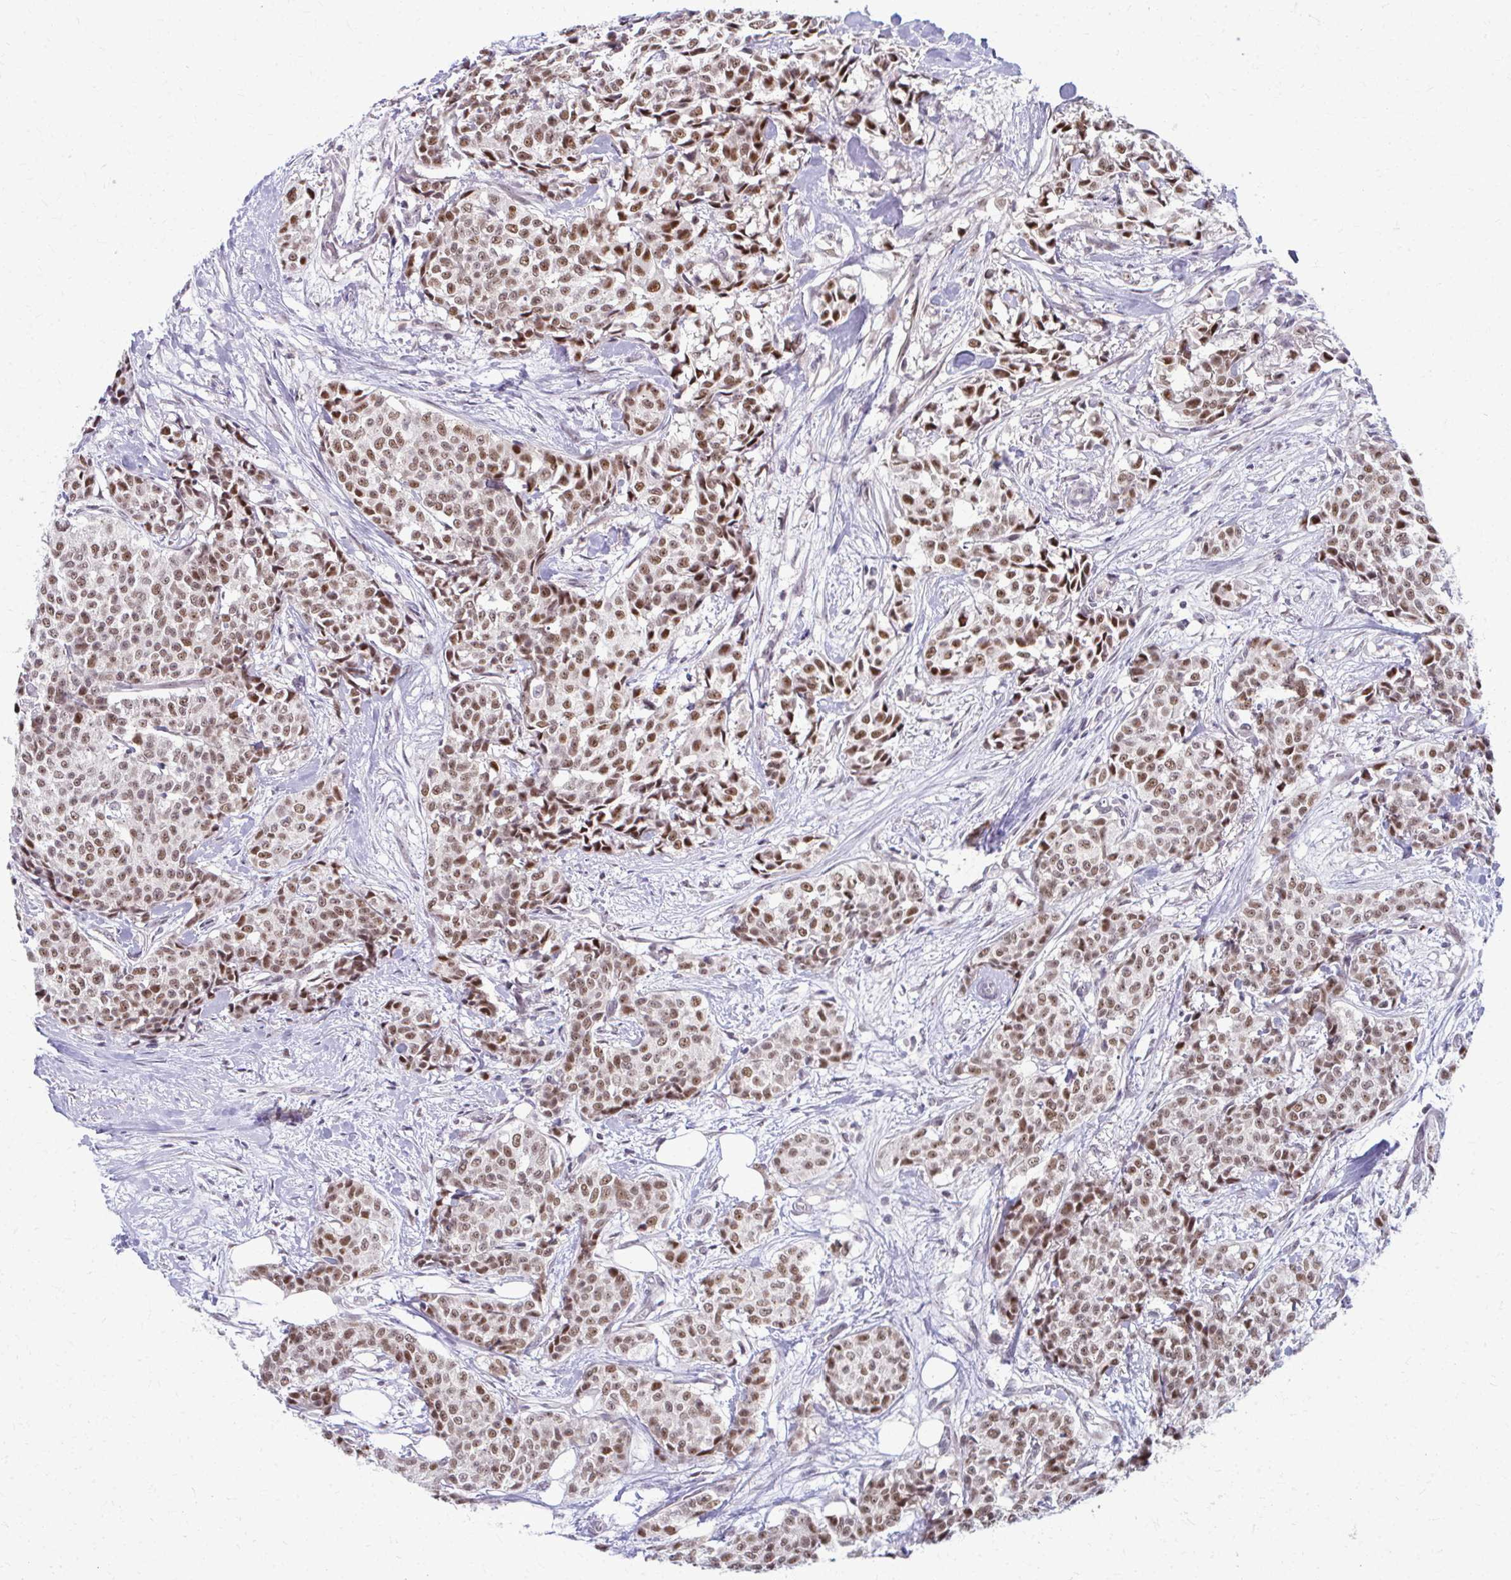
{"staining": {"intensity": "moderate", "quantity": ">75%", "location": "nuclear"}, "tissue": "breast cancer", "cell_type": "Tumor cells", "image_type": "cancer", "snomed": [{"axis": "morphology", "description": "Duct carcinoma"}, {"axis": "topography", "description": "Breast"}], "caption": "A brown stain shows moderate nuclear expression of a protein in human breast cancer (infiltrating ductal carcinoma) tumor cells. The protein is shown in brown color, while the nuclei are stained blue.", "gene": "MAF1", "patient": {"sex": "female", "age": 91}}